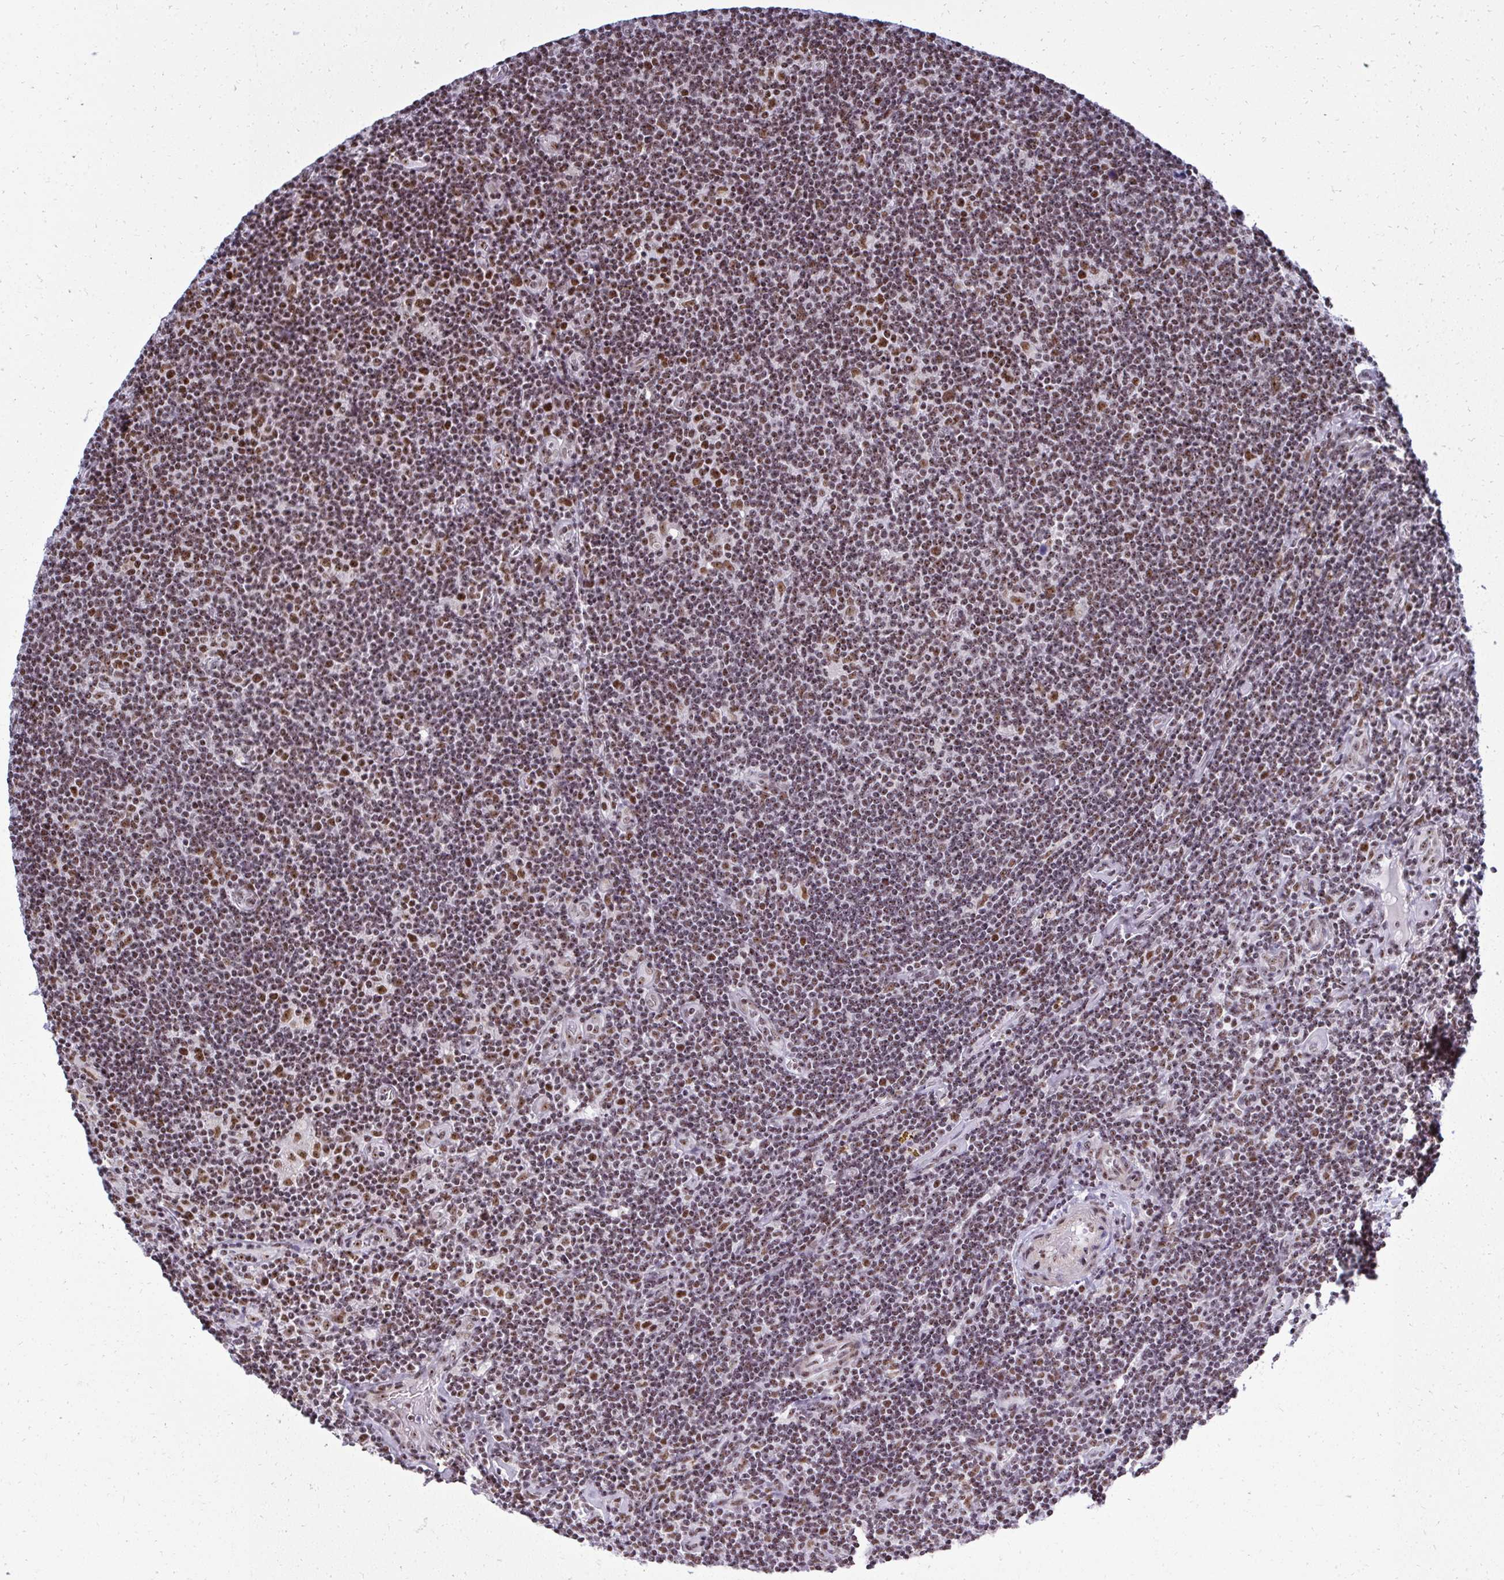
{"staining": {"intensity": "moderate", "quantity": ">75%", "location": "nuclear"}, "tissue": "lymphoma", "cell_type": "Tumor cells", "image_type": "cancer", "snomed": [{"axis": "morphology", "description": "Hodgkin's disease, NOS"}, {"axis": "topography", "description": "Lymph node"}], "caption": "Protein analysis of Hodgkin's disease tissue shows moderate nuclear positivity in approximately >75% of tumor cells. (Stains: DAB in brown, nuclei in blue, Microscopy: brightfield microscopy at high magnification).", "gene": "SIRT7", "patient": {"sex": "male", "age": 40}}